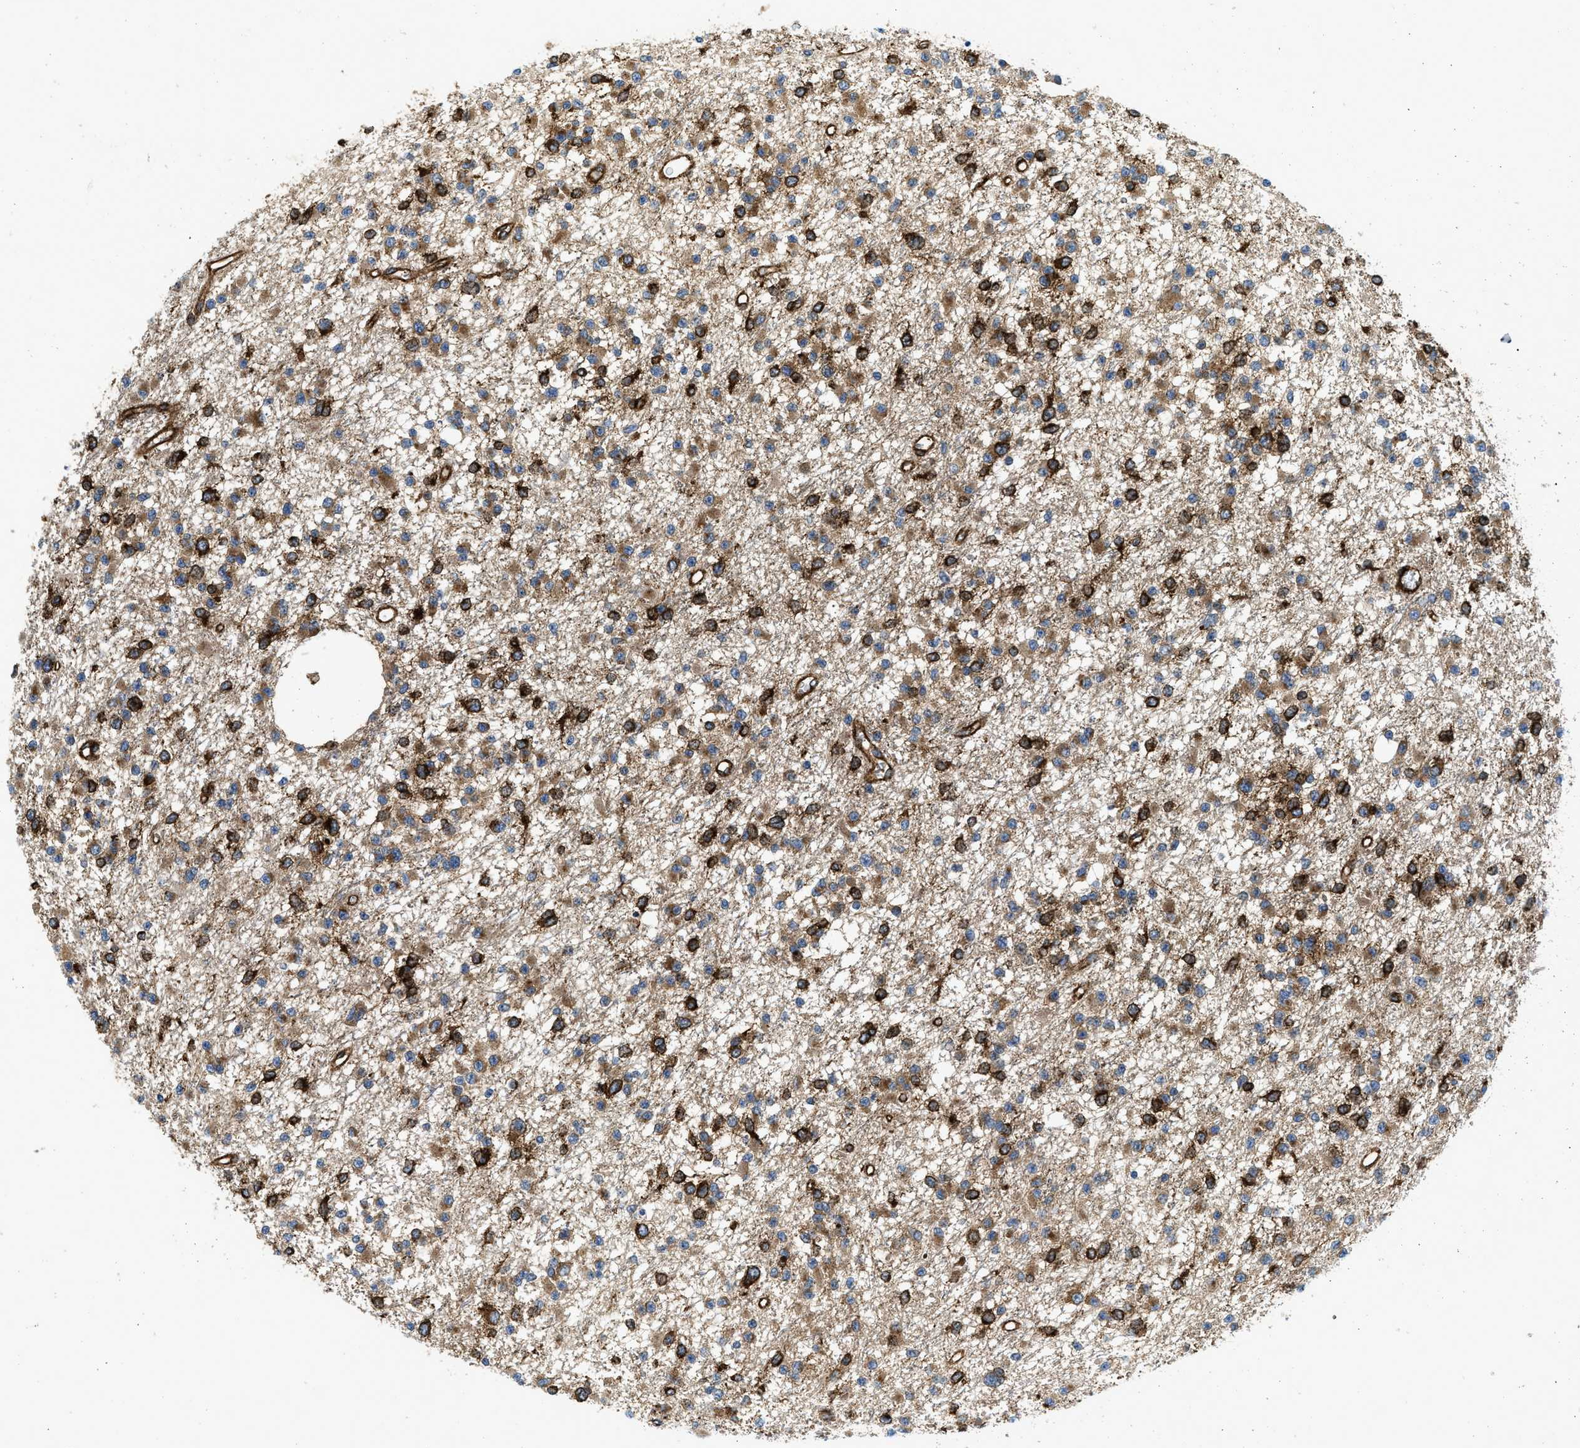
{"staining": {"intensity": "moderate", "quantity": ">75%", "location": "cytoplasmic/membranous"}, "tissue": "glioma", "cell_type": "Tumor cells", "image_type": "cancer", "snomed": [{"axis": "morphology", "description": "Glioma, malignant, Low grade"}, {"axis": "topography", "description": "Brain"}], "caption": "Protein expression analysis of human glioma reveals moderate cytoplasmic/membranous staining in about >75% of tumor cells.", "gene": "HIP1", "patient": {"sex": "female", "age": 22}}